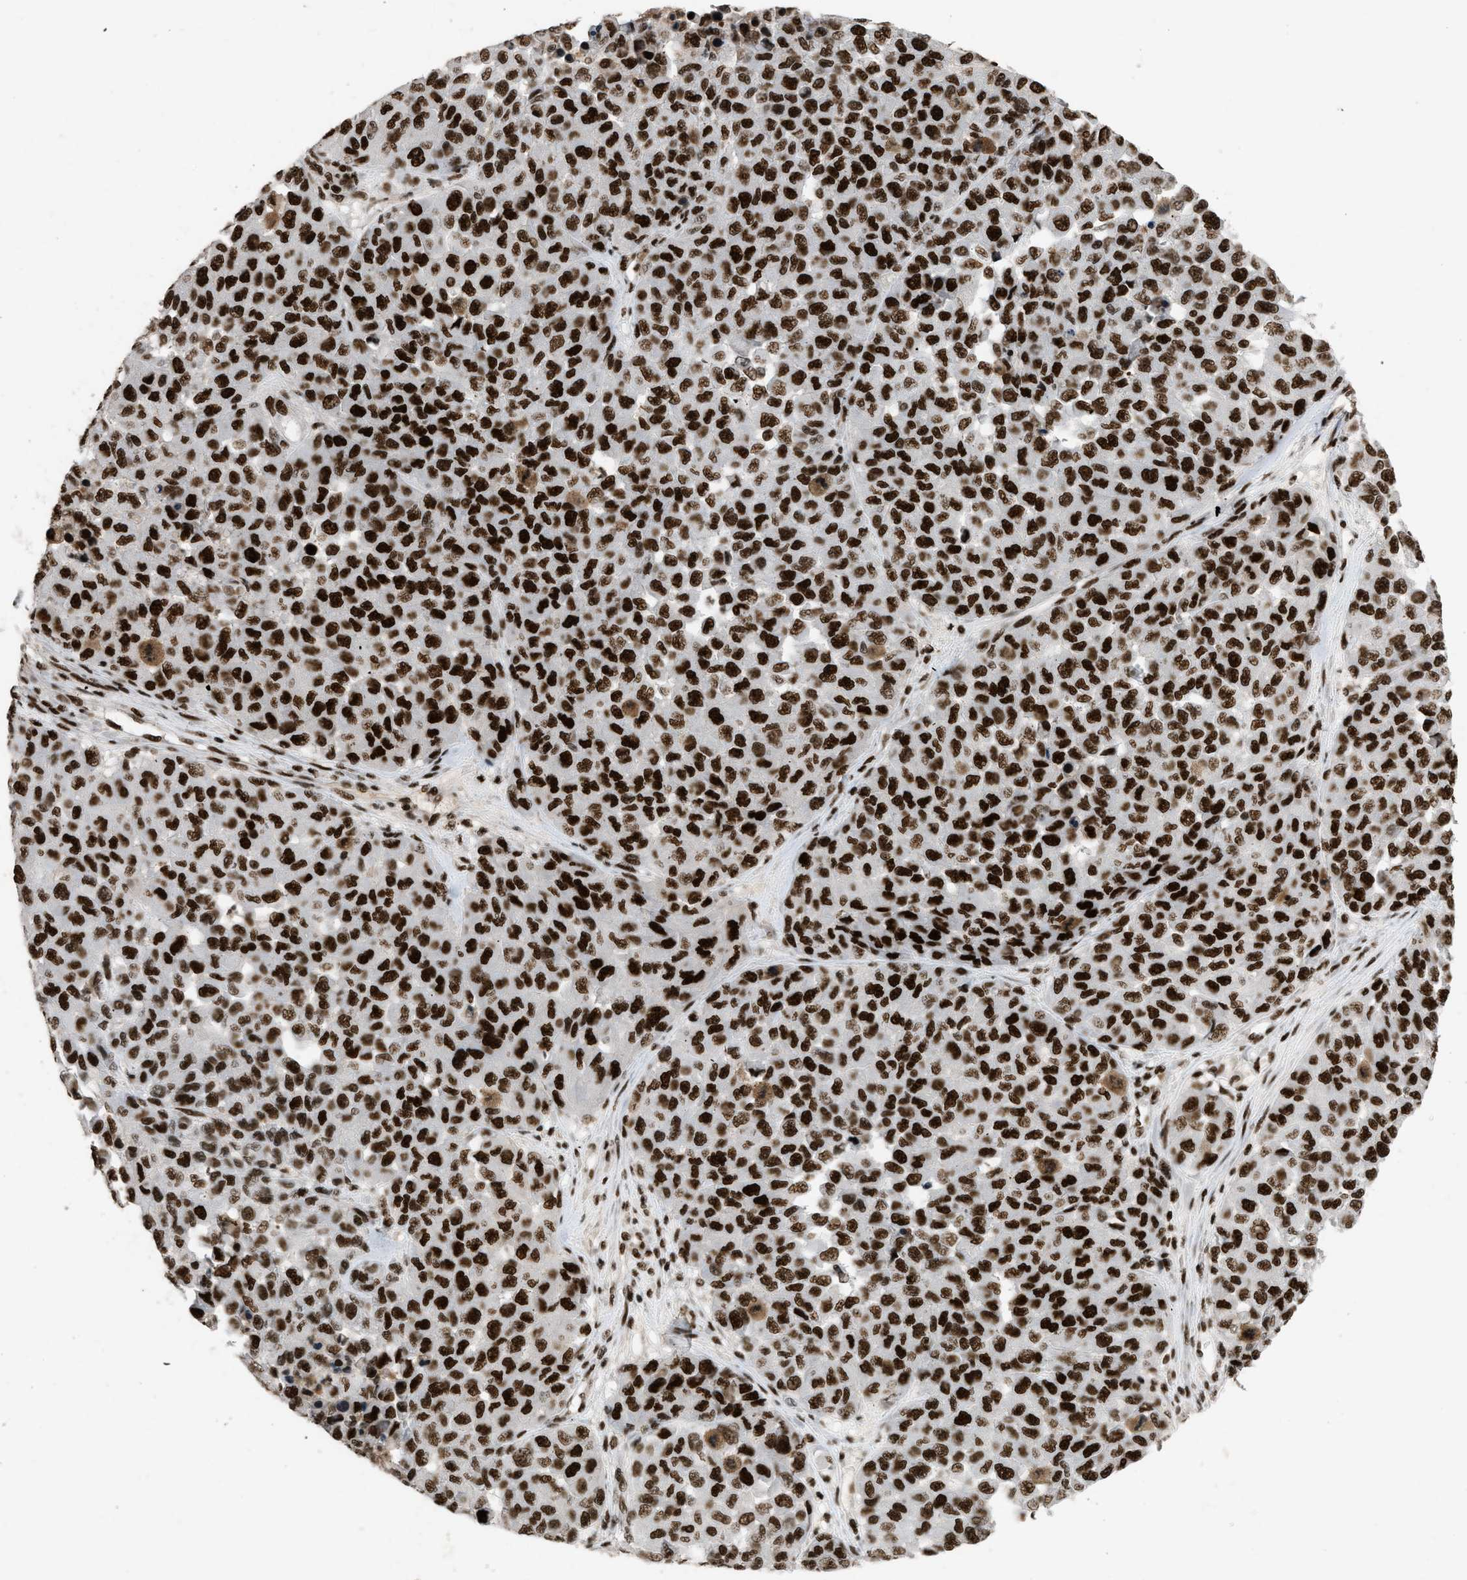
{"staining": {"intensity": "strong", "quantity": ">75%", "location": "nuclear"}, "tissue": "melanoma", "cell_type": "Tumor cells", "image_type": "cancer", "snomed": [{"axis": "morphology", "description": "Malignant melanoma, NOS"}, {"axis": "topography", "description": "Skin"}], "caption": "Immunohistochemistry histopathology image of melanoma stained for a protein (brown), which exhibits high levels of strong nuclear staining in approximately >75% of tumor cells.", "gene": "SMARCB1", "patient": {"sex": "male", "age": 62}}